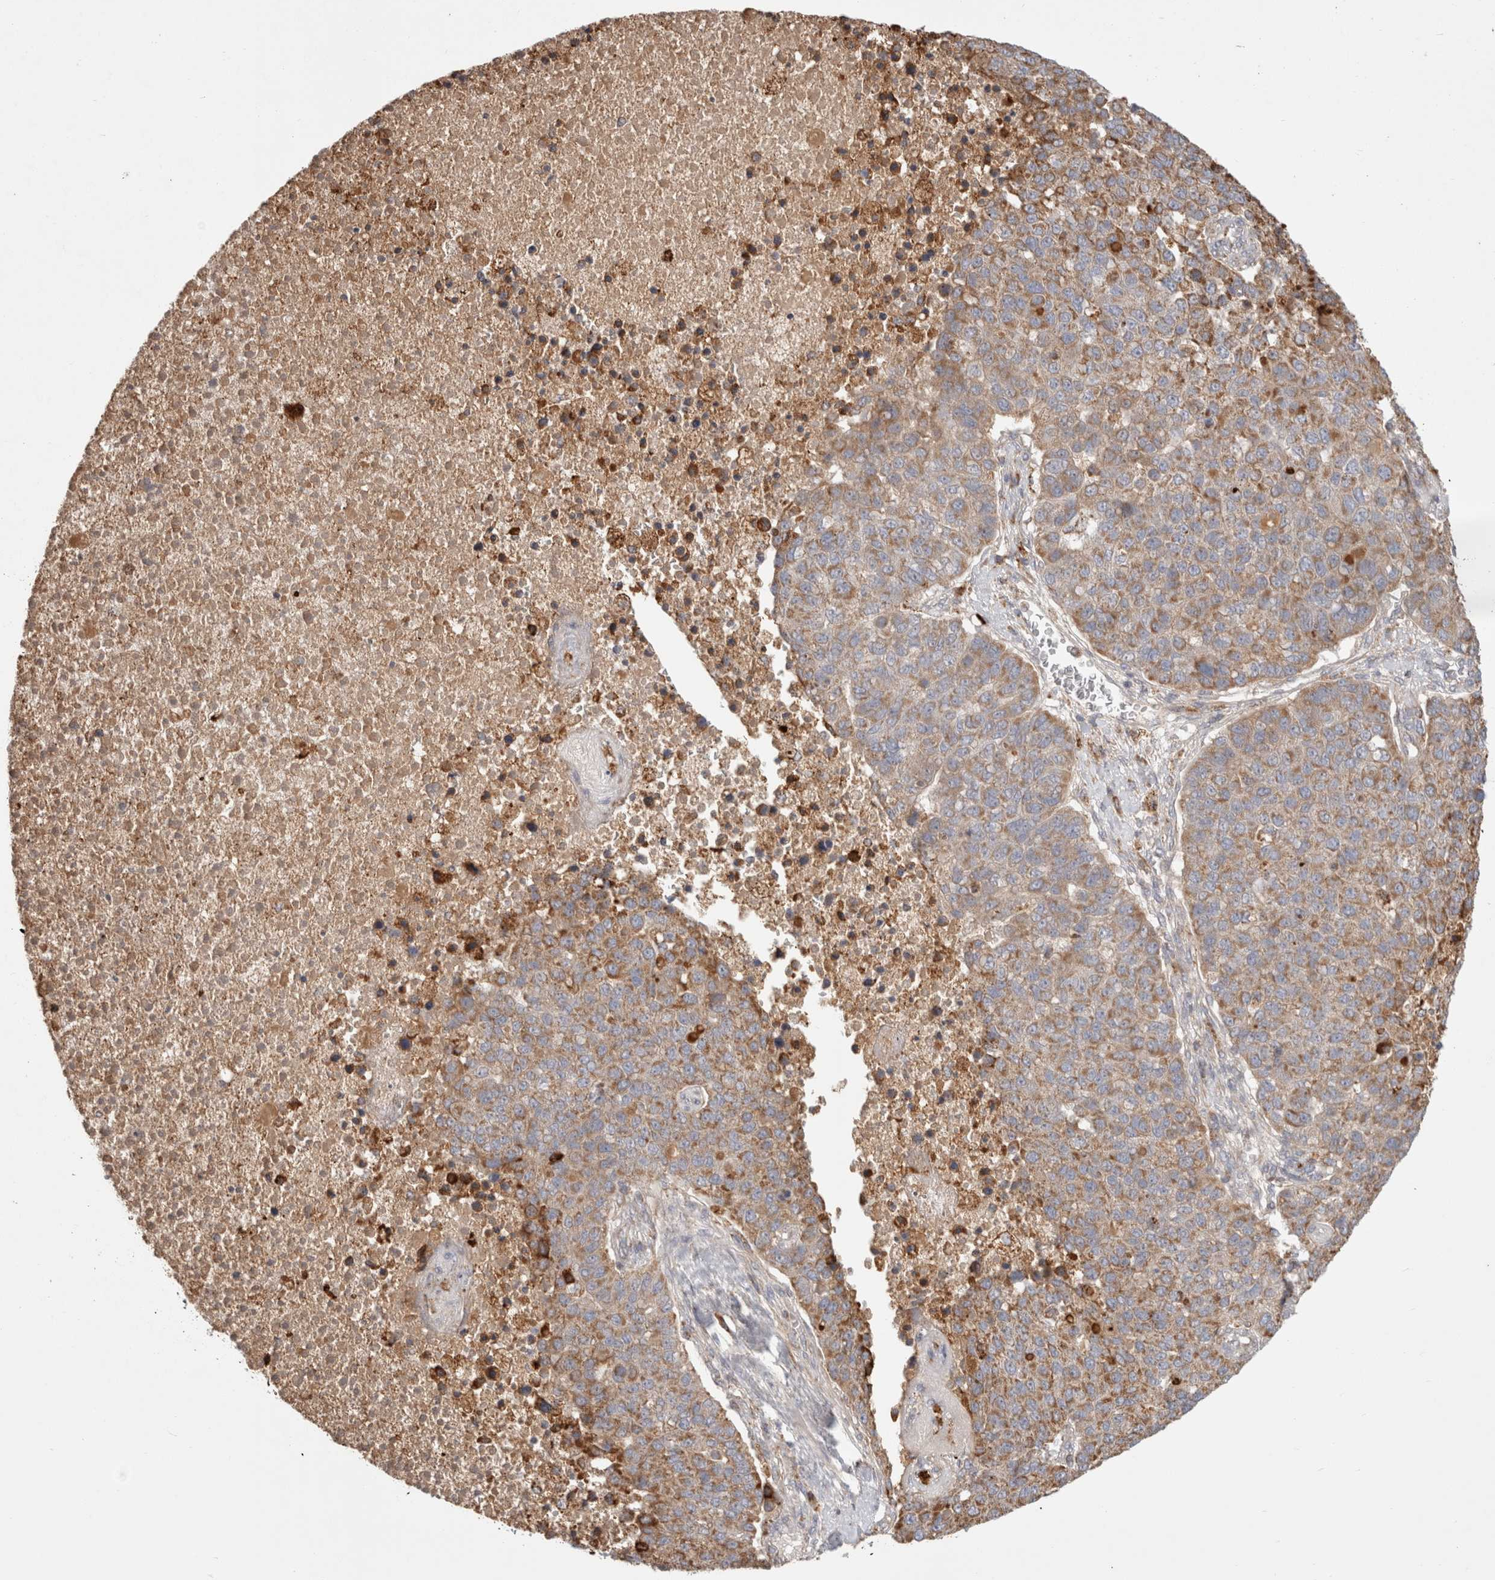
{"staining": {"intensity": "moderate", "quantity": ">75%", "location": "cytoplasmic/membranous"}, "tissue": "pancreatic cancer", "cell_type": "Tumor cells", "image_type": "cancer", "snomed": [{"axis": "morphology", "description": "Adenocarcinoma, NOS"}, {"axis": "topography", "description": "Pancreas"}], "caption": "The photomicrograph demonstrates a brown stain indicating the presence of a protein in the cytoplasmic/membranous of tumor cells in pancreatic cancer (adenocarcinoma). The staining was performed using DAB (3,3'-diaminobenzidine), with brown indicating positive protein expression. Nuclei are stained blue with hematoxylin.", "gene": "HROB", "patient": {"sex": "female", "age": 61}}